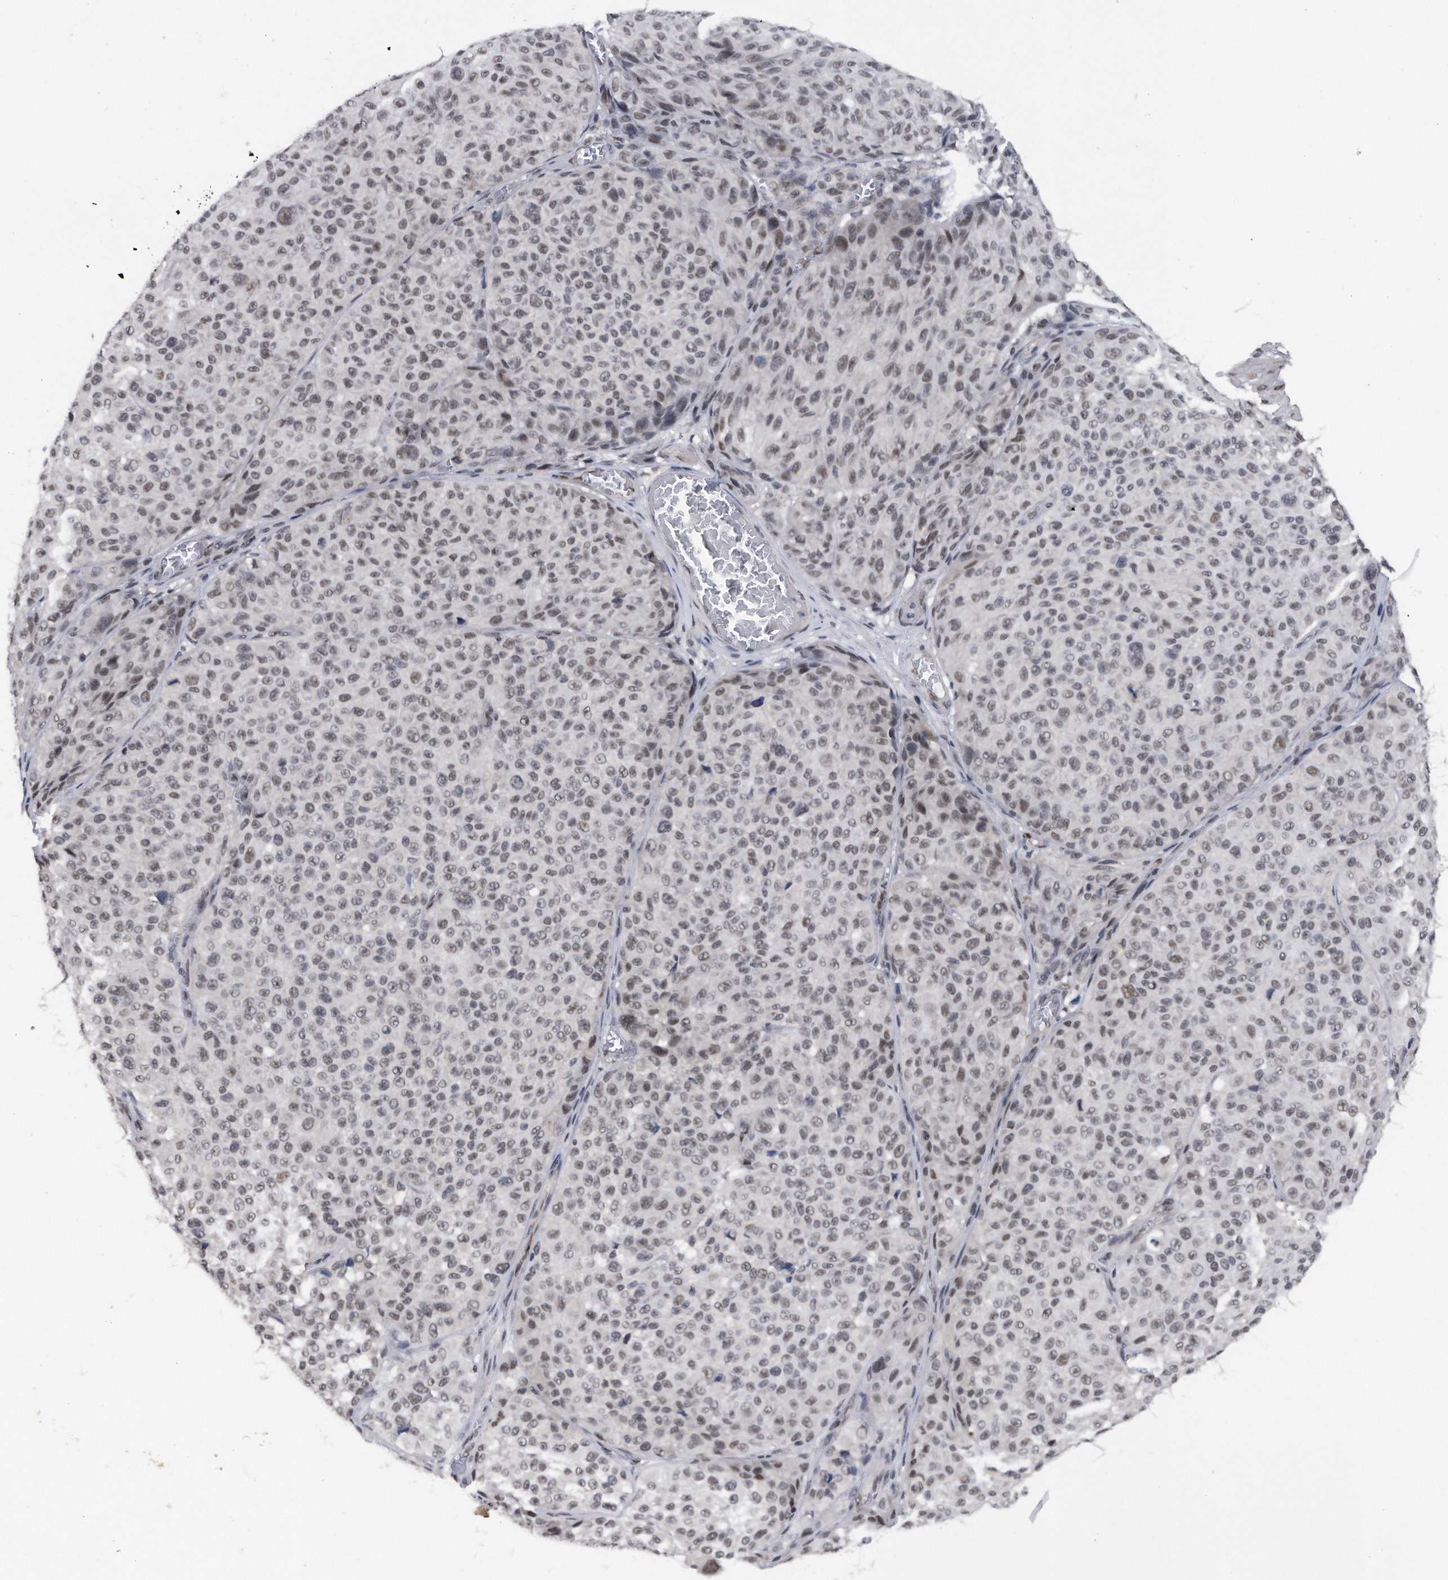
{"staining": {"intensity": "moderate", "quantity": "25%-75%", "location": "nuclear"}, "tissue": "melanoma", "cell_type": "Tumor cells", "image_type": "cancer", "snomed": [{"axis": "morphology", "description": "Malignant melanoma, NOS"}, {"axis": "topography", "description": "Skin"}], "caption": "Melanoma tissue reveals moderate nuclear expression in approximately 25%-75% of tumor cells, visualized by immunohistochemistry.", "gene": "VIRMA", "patient": {"sex": "male", "age": 83}}